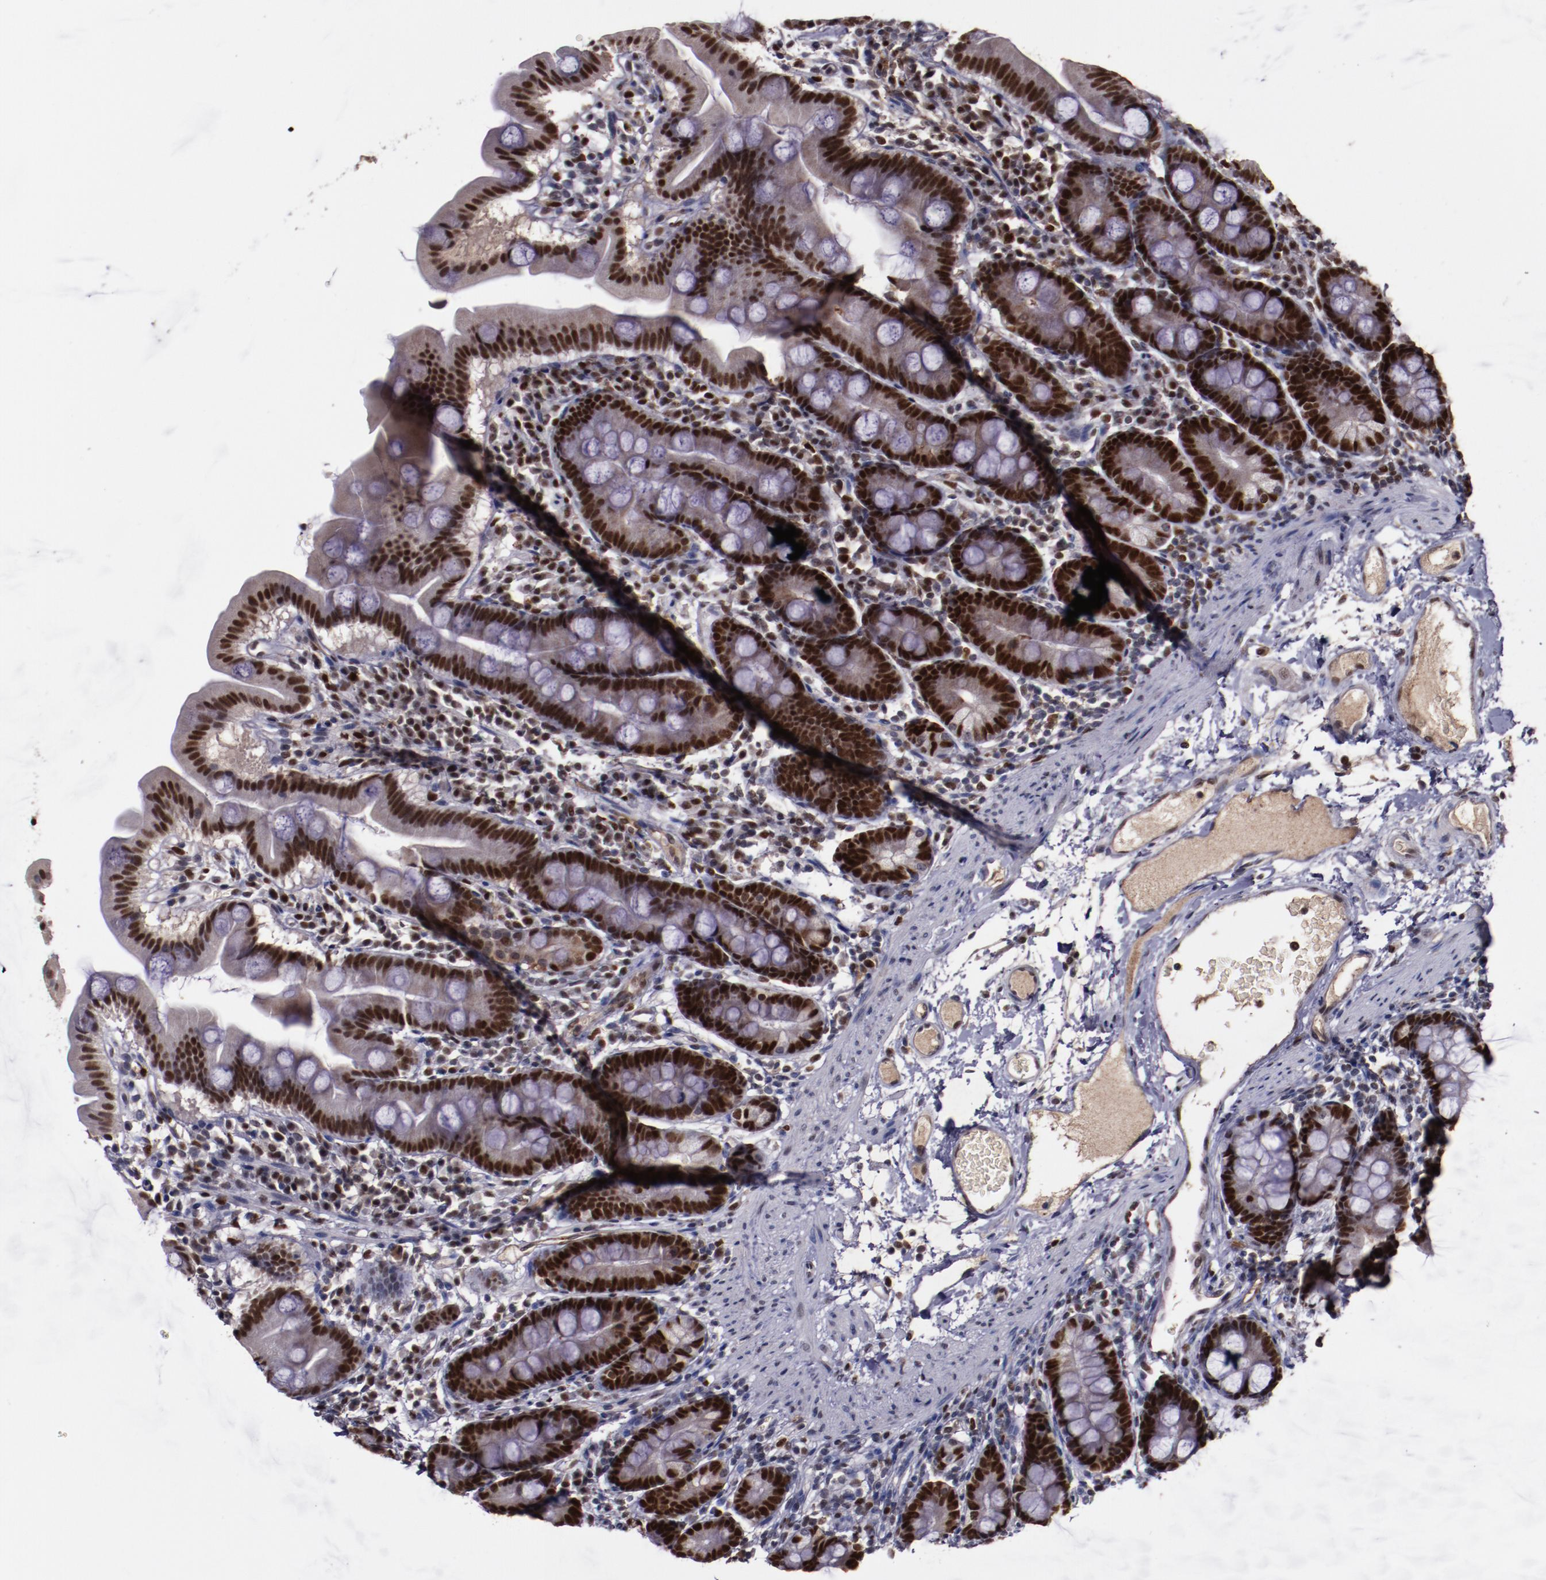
{"staining": {"intensity": "strong", "quantity": ">75%", "location": "nuclear"}, "tissue": "duodenum", "cell_type": "Glandular cells", "image_type": "normal", "snomed": [{"axis": "morphology", "description": "Normal tissue, NOS"}, {"axis": "topography", "description": "Duodenum"}], "caption": "A high amount of strong nuclear expression is appreciated in about >75% of glandular cells in unremarkable duodenum. The protein of interest is stained brown, and the nuclei are stained in blue (DAB (3,3'-diaminobenzidine) IHC with brightfield microscopy, high magnification).", "gene": "CHEK2", "patient": {"sex": "male", "age": 50}}